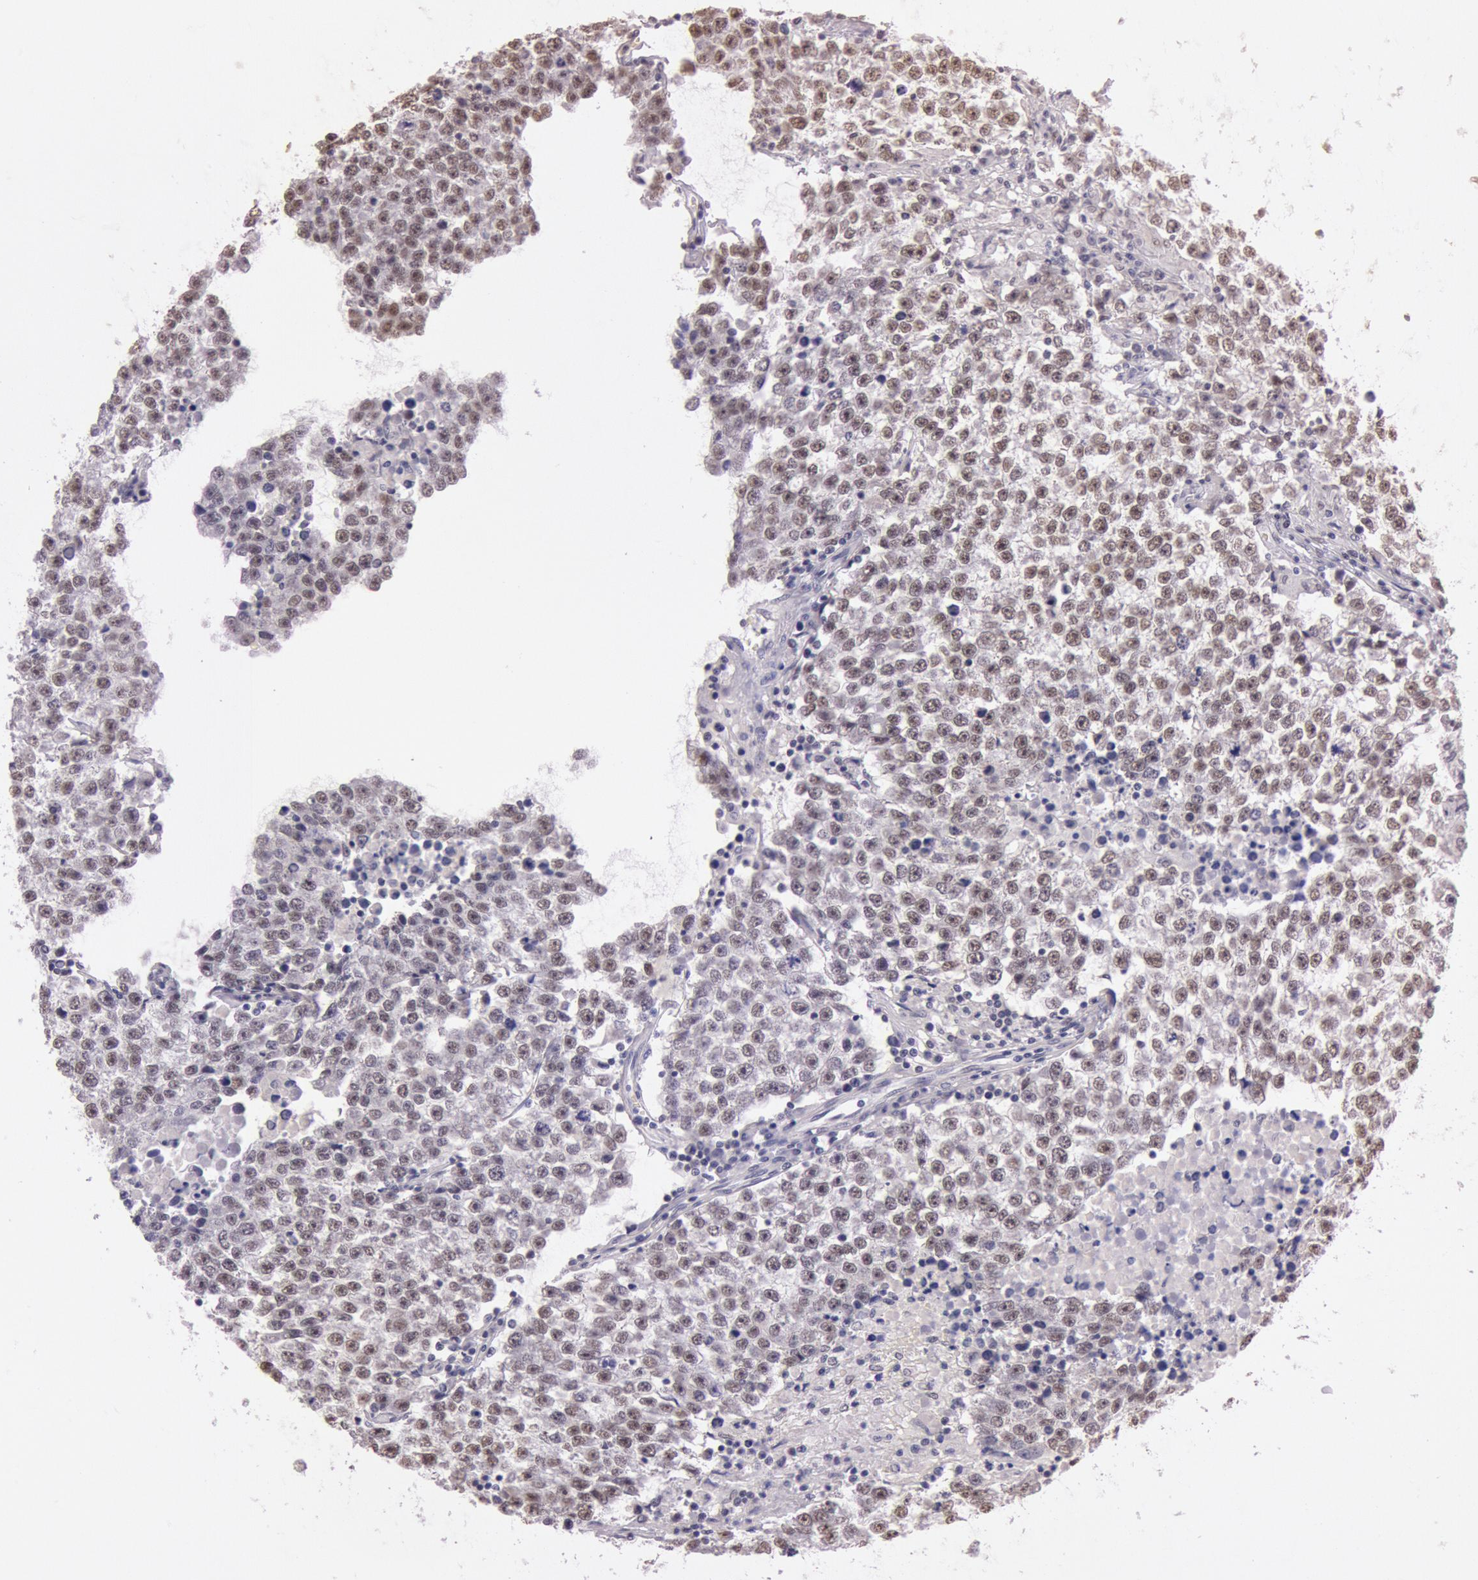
{"staining": {"intensity": "weak", "quantity": "25%-75%", "location": "nuclear"}, "tissue": "testis cancer", "cell_type": "Tumor cells", "image_type": "cancer", "snomed": [{"axis": "morphology", "description": "Seminoma, NOS"}, {"axis": "topography", "description": "Testis"}], "caption": "This photomicrograph exhibits immunohistochemistry (IHC) staining of testis cancer, with low weak nuclear staining in approximately 25%-75% of tumor cells.", "gene": "TASL", "patient": {"sex": "male", "age": 36}}